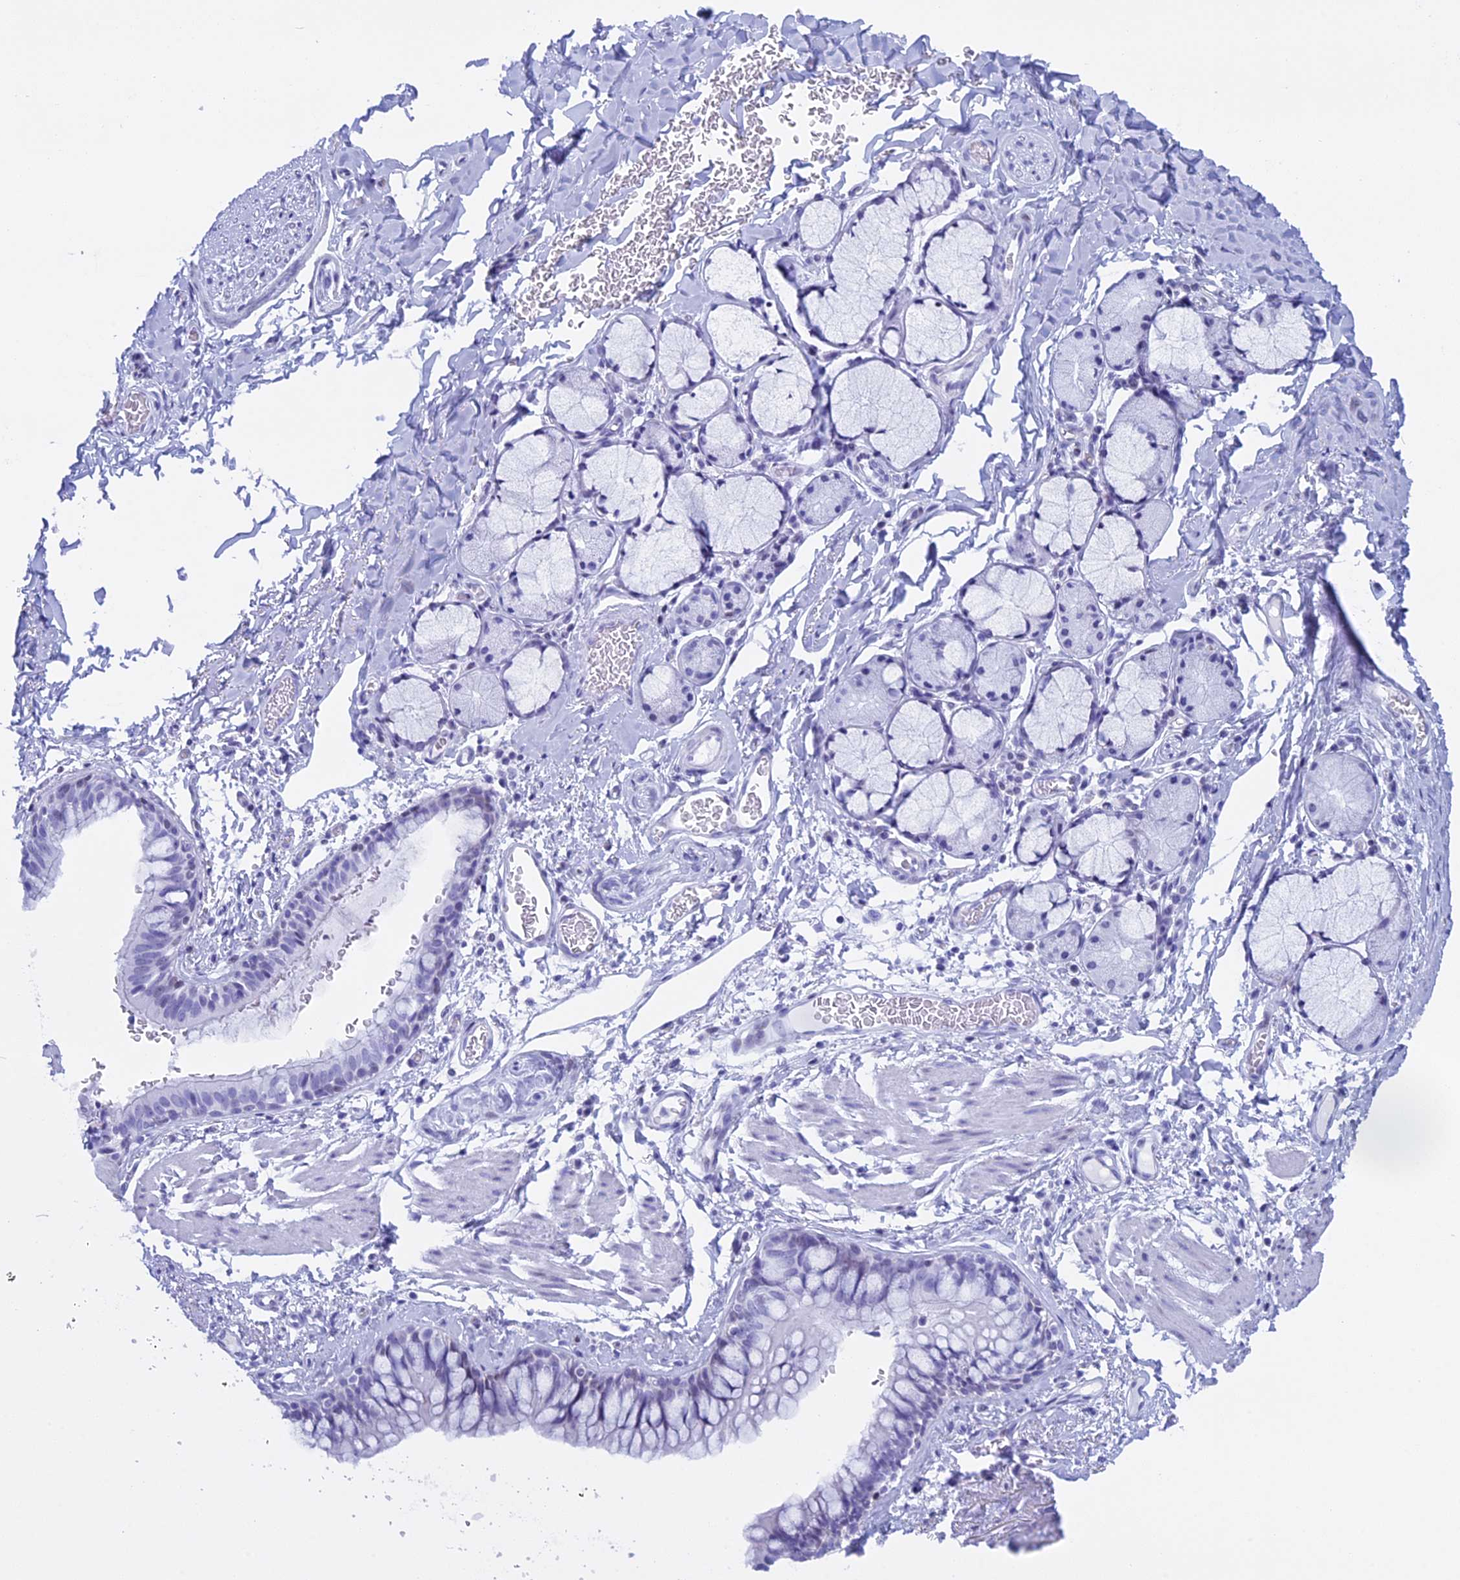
{"staining": {"intensity": "negative", "quantity": "none", "location": "none"}, "tissue": "bronchus", "cell_type": "Respiratory epithelial cells", "image_type": "normal", "snomed": [{"axis": "morphology", "description": "Normal tissue, NOS"}, {"axis": "topography", "description": "Cartilage tissue"}, {"axis": "topography", "description": "Bronchus"}], "caption": "An IHC photomicrograph of normal bronchus is shown. There is no staining in respiratory epithelial cells of bronchus. (Stains: DAB immunohistochemistry with hematoxylin counter stain, Microscopy: brightfield microscopy at high magnification).", "gene": "KCTD21", "patient": {"sex": "female", "age": 36}}